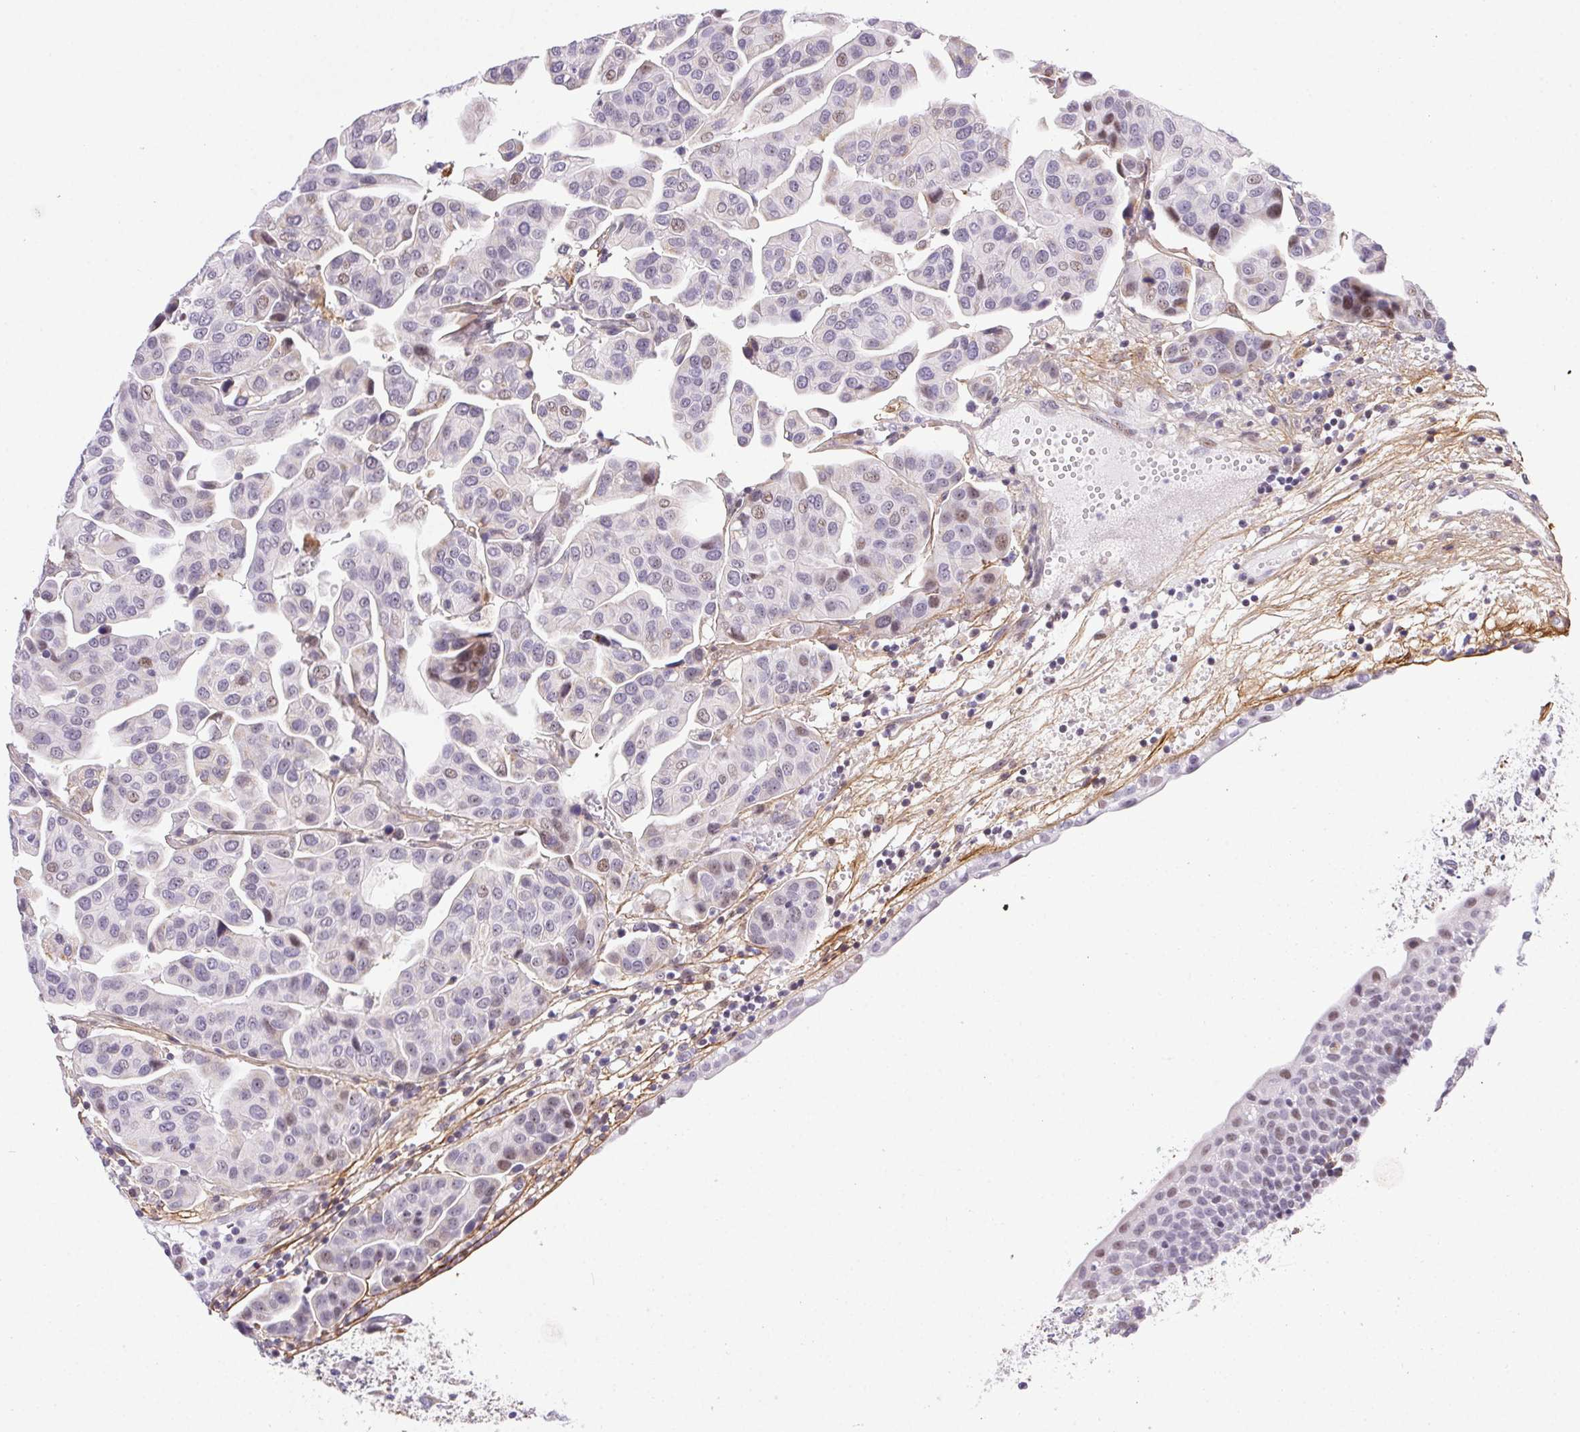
{"staining": {"intensity": "weak", "quantity": "<25%", "location": "nuclear"}, "tissue": "renal cancer", "cell_type": "Tumor cells", "image_type": "cancer", "snomed": [{"axis": "morphology", "description": "Adenocarcinoma, NOS"}, {"axis": "topography", "description": "Urinary bladder"}], "caption": "Tumor cells show no significant staining in renal cancer (adenocarcinoma).", "gene": "PDZD2", "patient": {"sex": "male", "age": 61}}